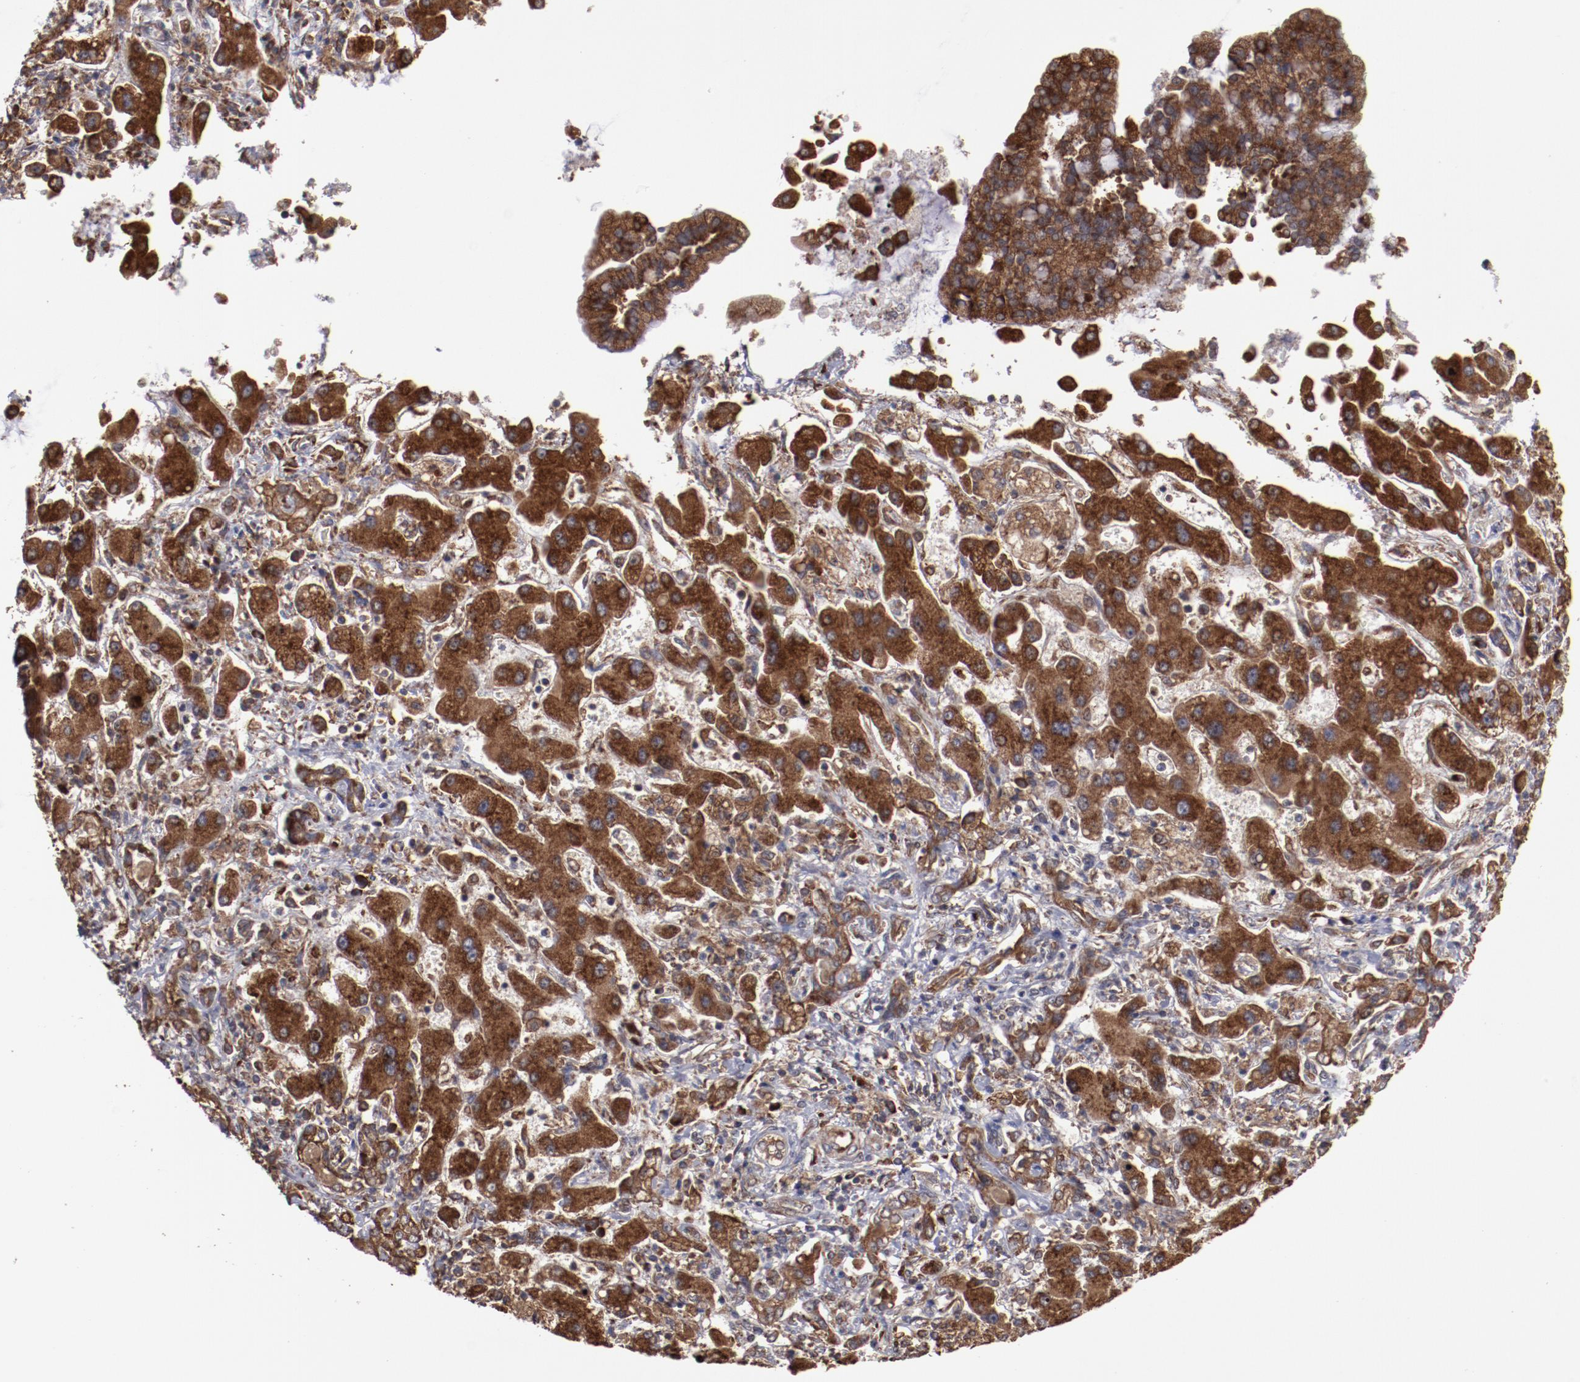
{"staining": {"intensity": "strong", "quantity": ">75%", "location": "cytoplasmic/membranous"}, "tissue": "liver cancer", "cell_type": "Tumor cells", "image_type": "cancer", "snomed": [{"axis": "morphology", "description": "Cholangiocarcinoma"}, {"axis": "topography", "description": "Liver"}], "caption": "DAB (3,3'-diaminobenzidine) immunohistochemical staining of cholangiocarcinoma (liver) displays strong cytoplasmic/membranous protein positivity in about >75% of tumor cells.", "gene": "RPS4Y1", "patient": {"sex": "male", "age": 50}}